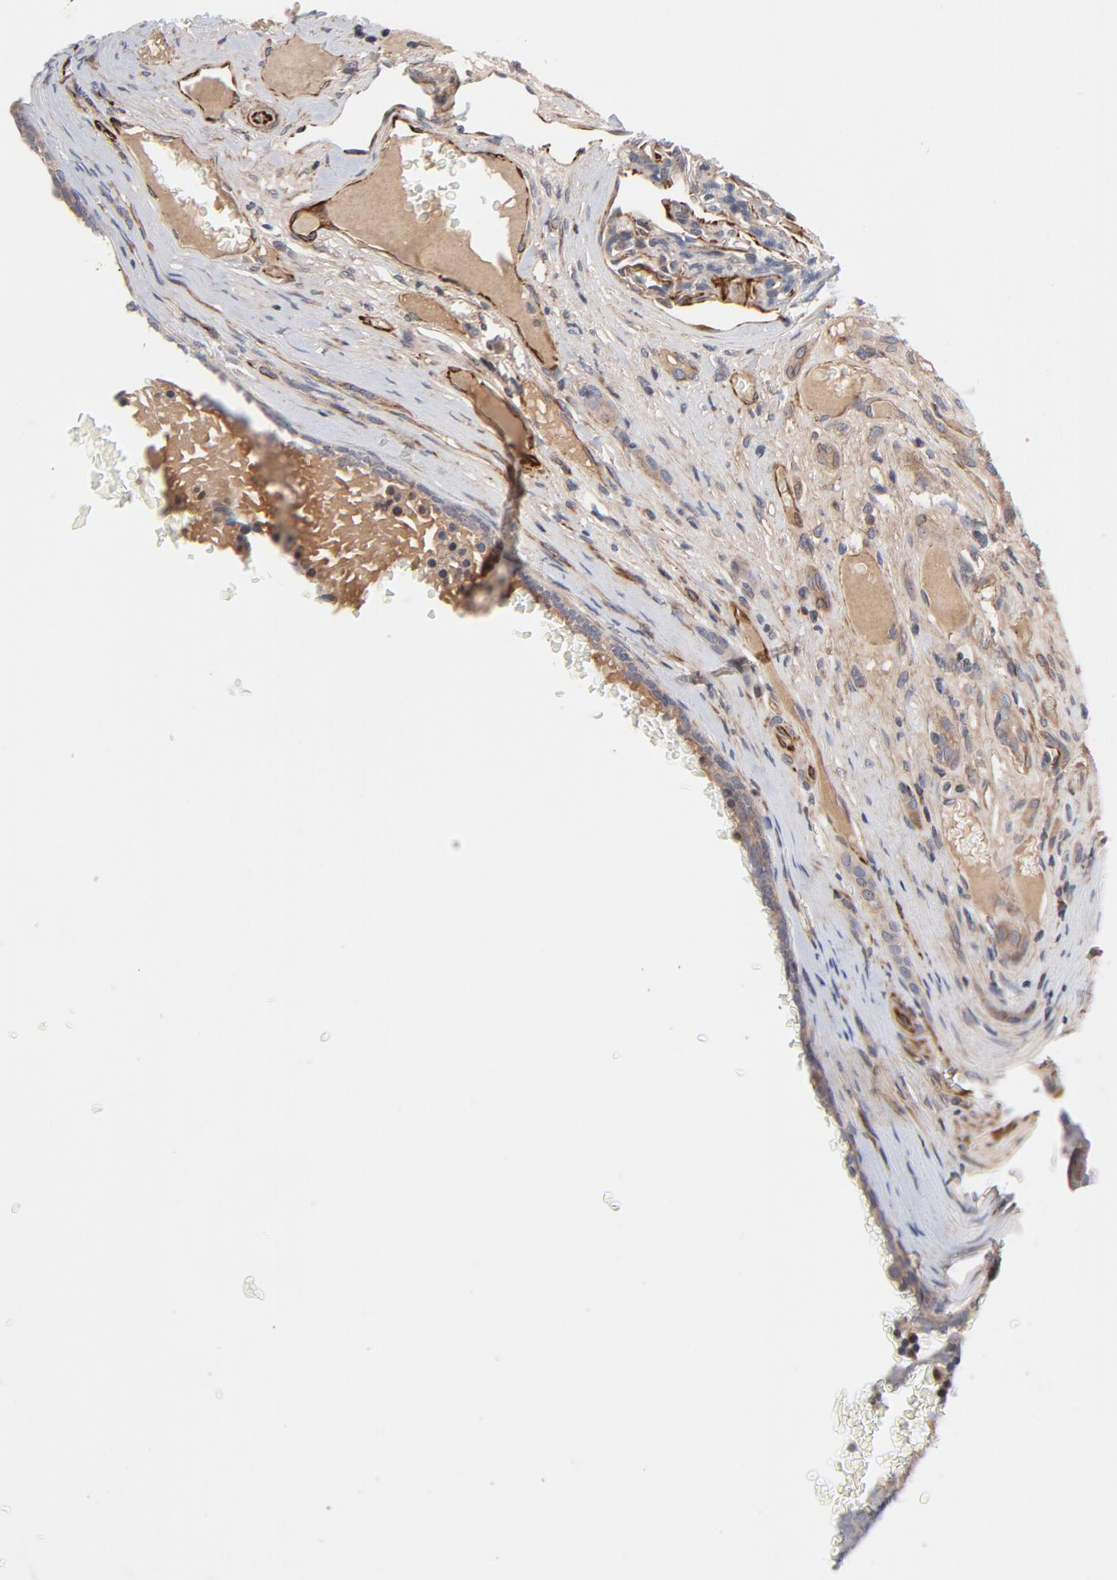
{"staining": {"intensity": "weak", "quantity": ">75%", "location": "cytoplasmic/membranous"}, "tissue": "renal cancer", "cell_type": "Tumor cells", "image_type": "cancer", "snomed": [{"axis": "morphology", "description": "Neoplasm, malignant, NOS"}, {"axis": "topography", "description": "Kidney"}], "caption": "A brown stain labels weak cytoplasmic/membranous positivity of a protein in human renal cancer (neoplasm (malignant)) tumor cells. (DAB (3,3'-diaminobenzidine) = brown stain, brightfield microscopy at high magnification).", "gene": "DNAAF2", "patient": {"sex": "male", "age": 28}}